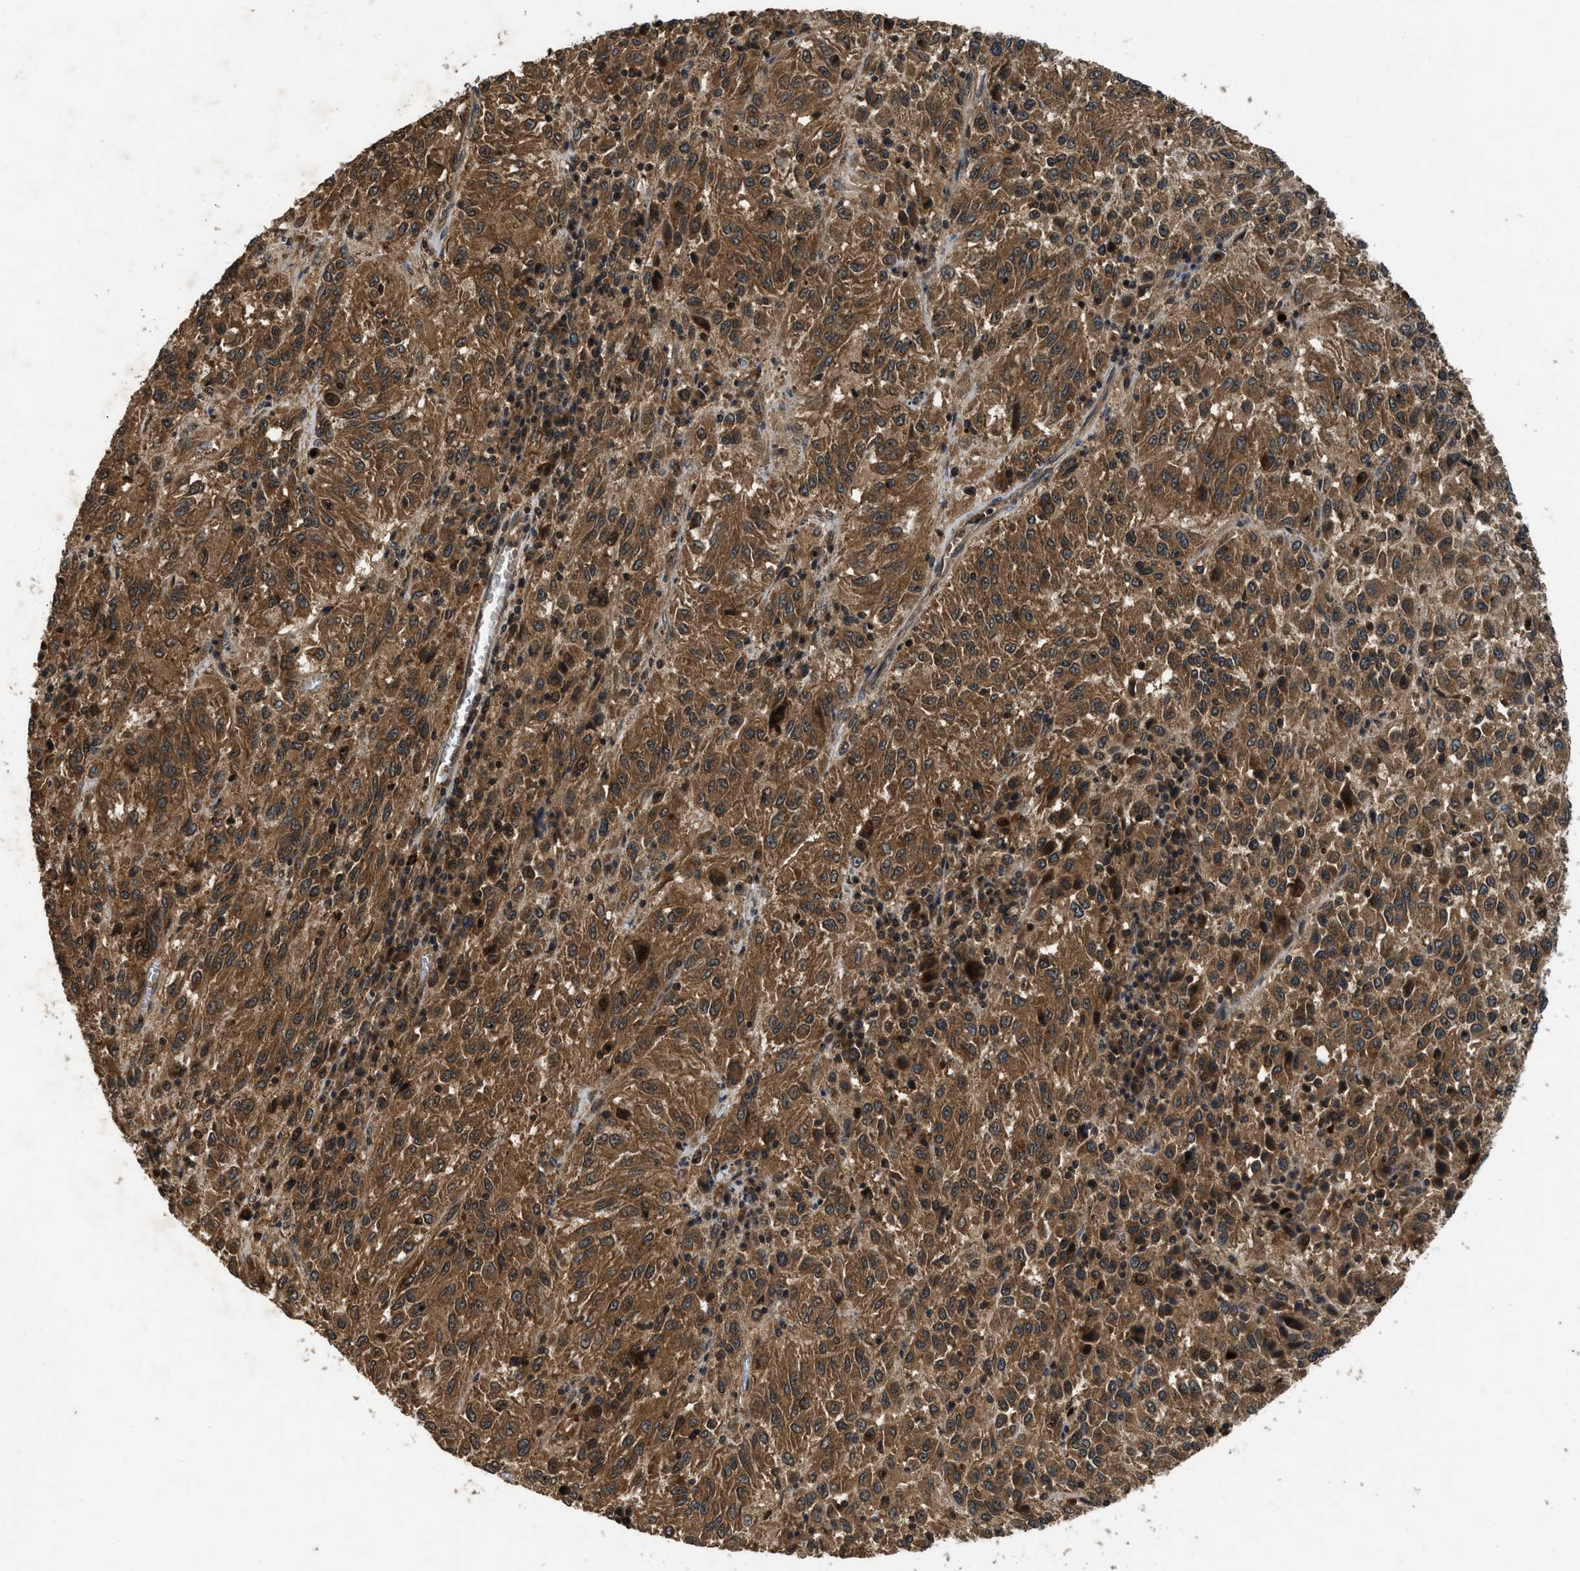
{"staining": {"intensity": "moderate", "quantity": ">75%", "location": "cytoplasmic/membranous"}, "tissue": "melanoma", "cell_type": "Tumor cells", "image_type": "cancer", "snomed": [{"axis": "morphology", "description": "Malignant melanoma, Metastatic site"}, {"axis": "topography", "description": "Lung"}], "caption": "Melanoma tissue reveals moderate cytoplasmic/membranous staining in approximately >75% of tumor cells", "gene": "RPS6KB1", "patient": {"sex": "male", "age": 64}}